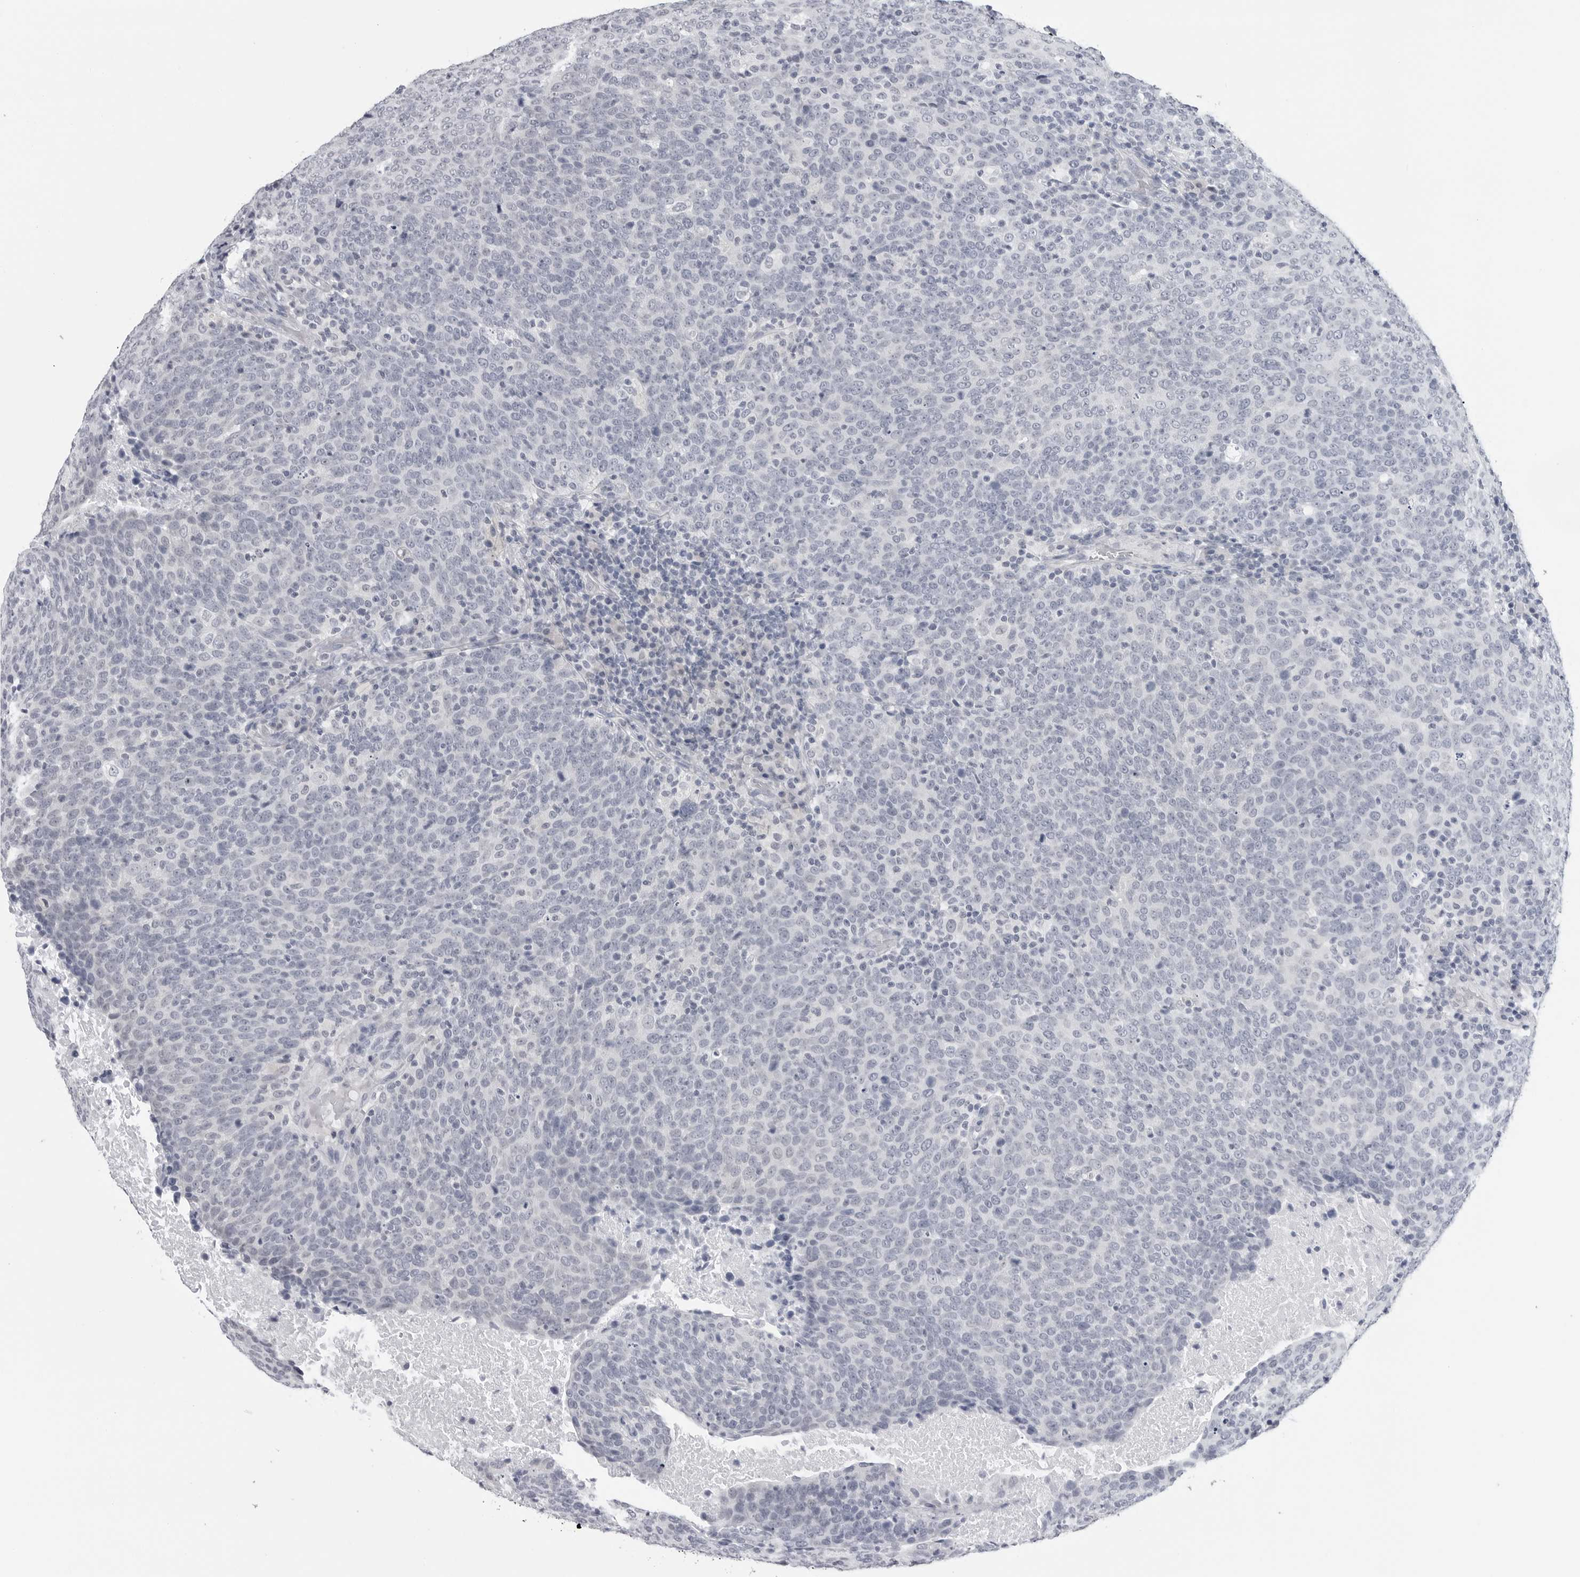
{"staining": {"intensity": "negative", "quantity": "none", "location": "none"}, "tissue": "head and neck cancer", "cell_type": "Tumor cells", "image_type": "cancer", "snomed": [{"axis": "morphology", "description": "Squamous cell carcinoma, NOS"}, {"axis": "morphology", "description": "Squamous cell carcinoma, metastatic, NOS"}, {"axis": "topography", "description": "Lymph node"}, {"axis": "topography", "description": "Head-Neck"}], "caption": "High power microscopy micrograph of an IHC micrograph of head and neck cancer (metastatic squamous cell carcinoma), revealing no significant positivity in tumor cells.", "gene": "PGA3", "patient": {"sex": "male", "age": 62}}